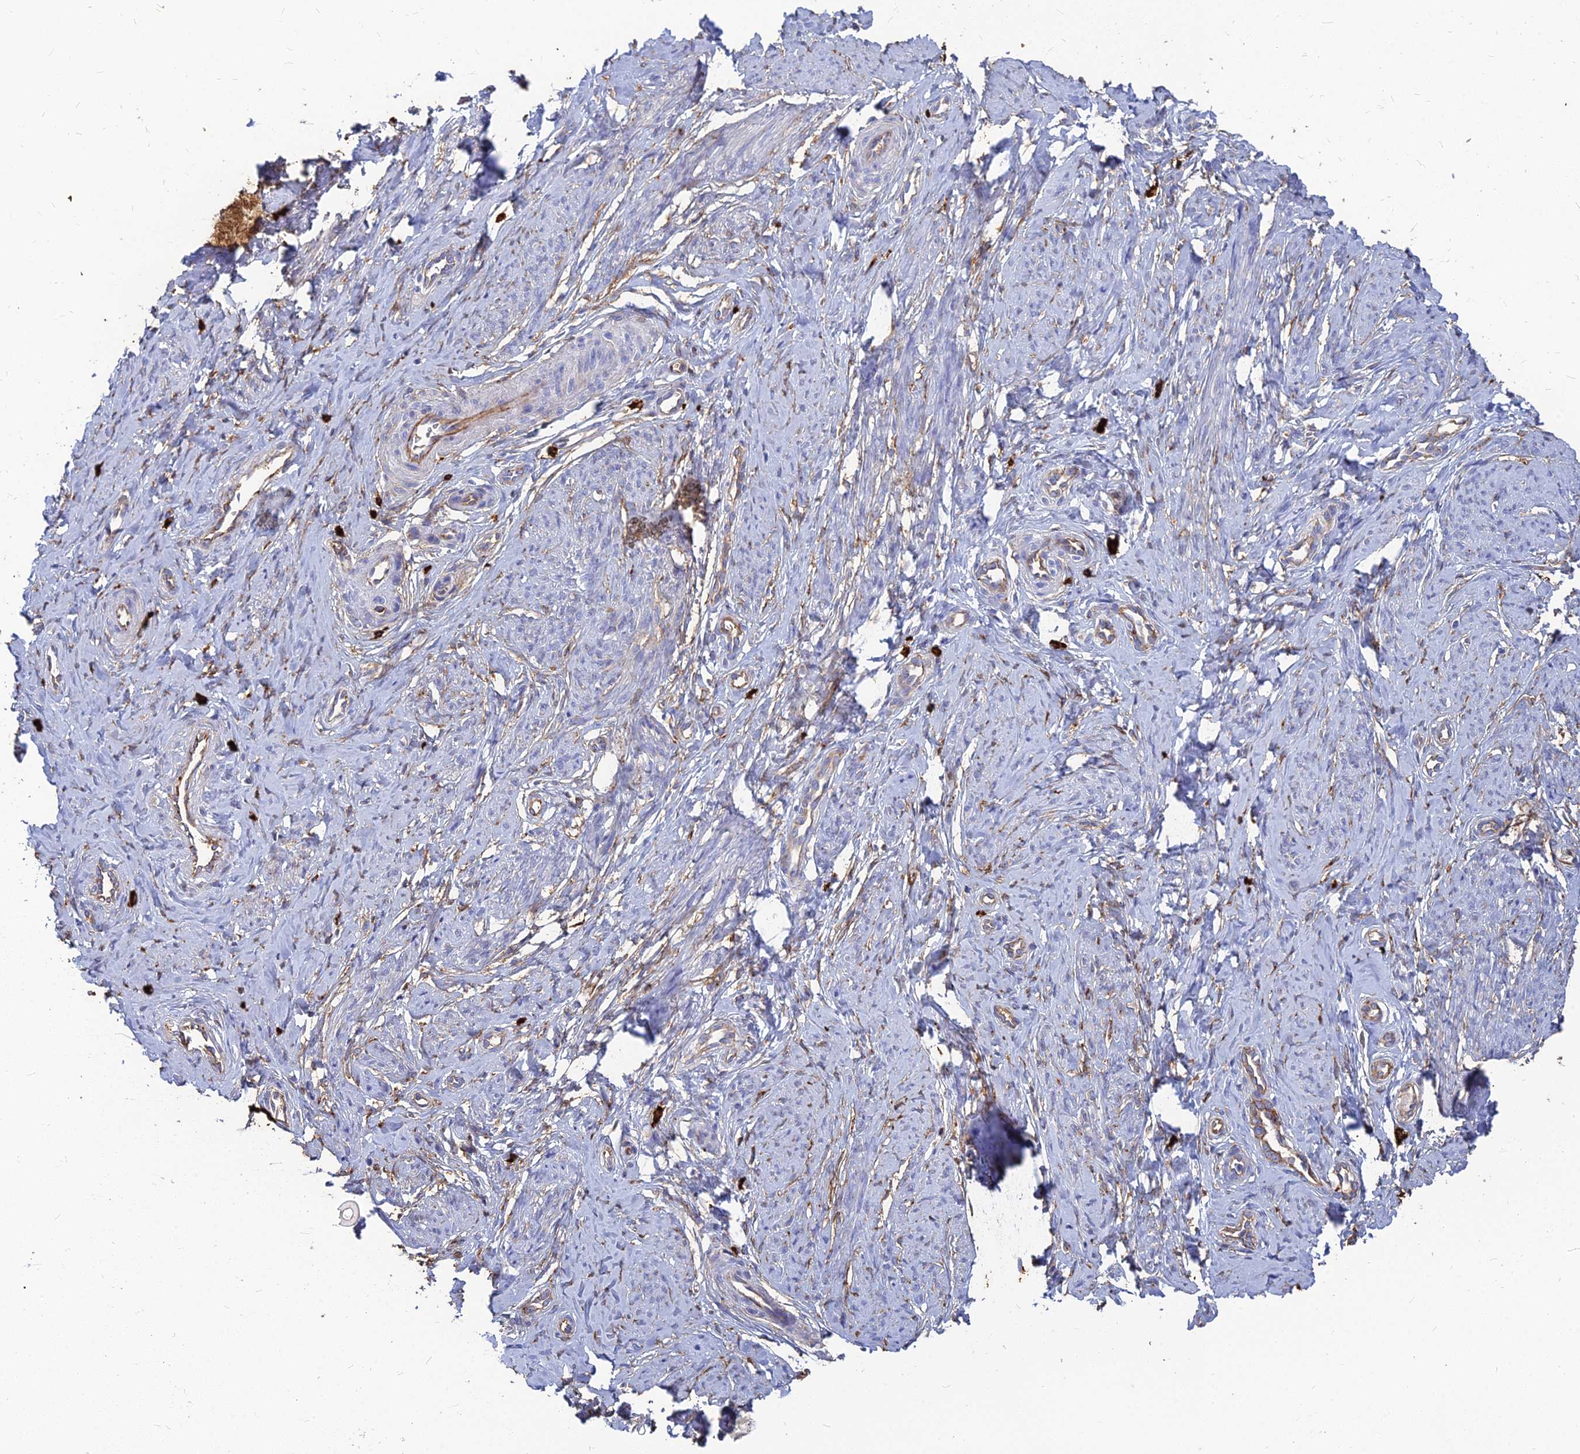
{"staining": {"intensity": "moderate", "quantity": ">75%", "location": "cytoplasmic/membranous"}, "tissue": "cervix", "cell_type": "Glandular cells", "image_type": "normal", "snomed": [{"axis": "morphology", "description": "Normal tissue, NOS"}, {"axis": "topography", "description": "Cervix"}], "caption": "Cervix stained for a protein reveals moderate cytoplasmic/membranous positivity in glandular cells.", "gene": "VAT1", "patient": {"sex": "female", "age": 36}}